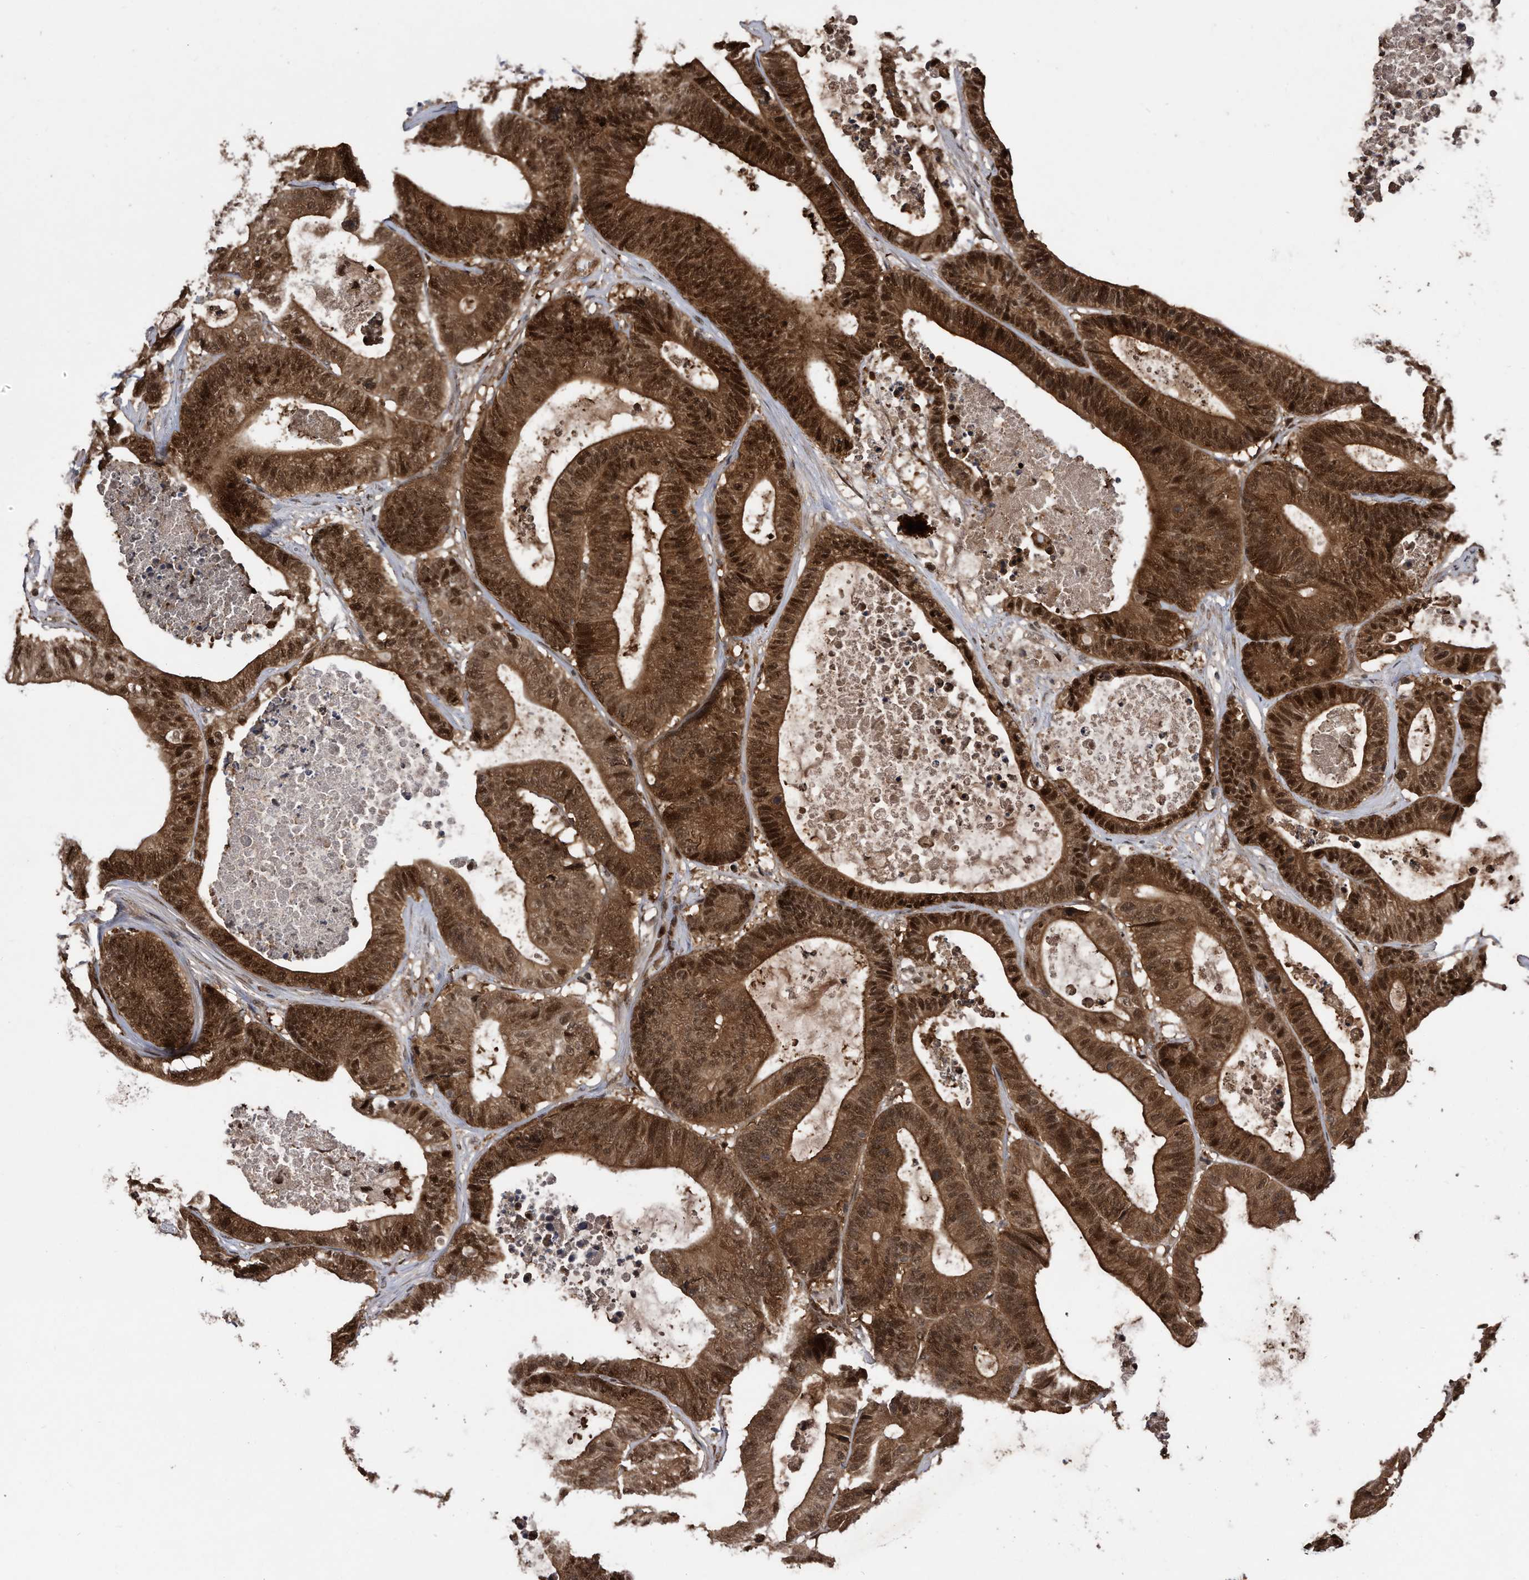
{"staining": {"intensity": "strong", "quantity": ">75%", "location": "cytoplasmic/membranous,nuclear"}, "tissue": "colorectal cancer", "cell_type": "Tumor cells", "image_type": "cancer", "snomed": [{"axis": "morphology", "description": "Adenocarcinoma, NOS"}, {"axis": "topography", "description": "Colon"}], "caption": "Tumor cells show high levels of strong cytoplasmic/membranous and nuclear expression in approximately >75% of cells in human colorectal cancer.", "gene": "RAD23B", "patient": {"sex": "female", "age": 84}}